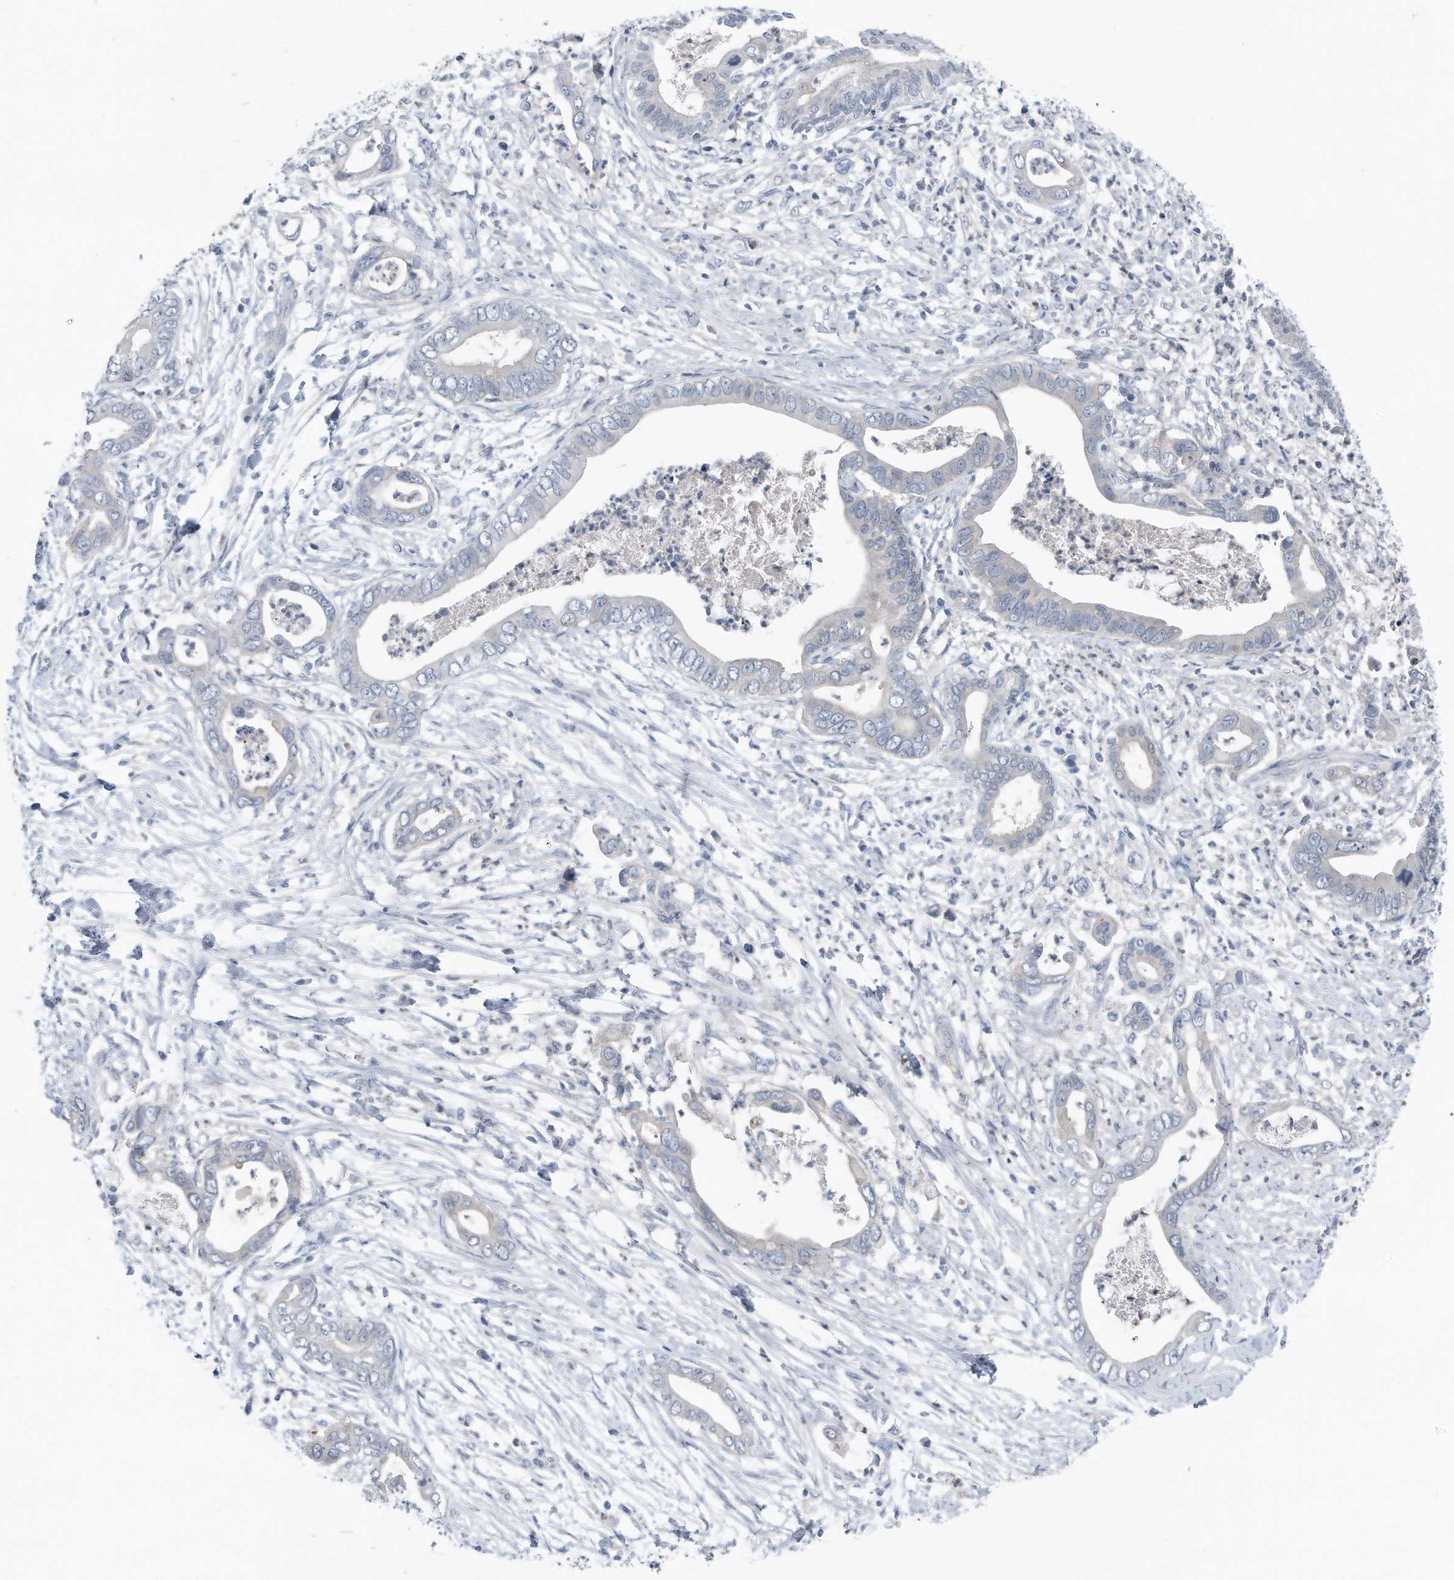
{"staining": {"intensity": "negative", "quantity": "none", "location": "none"}, "tissue": "pancreatic cancer", "cell_type": "Tumor cells", "image_type": "cancer", "snomed": [{"axis": "morphology", "description": "Adenocarcinoma, NOS"}, {"axis": "topography", "description": "Pancreas"}], "caption": "A high-resolution photomicrograph shows immunohistochemistry (IHC) staining of pancreatic cancer, which reveals no significant positivity in tumor cells. (Stains: DAB immunohistochemistry with hematoxylin counter stain, Microscopy: brightfield microscopy at high magnification).", "gene": "YRDC", "patient": {"sex": "male", "age": 75}}